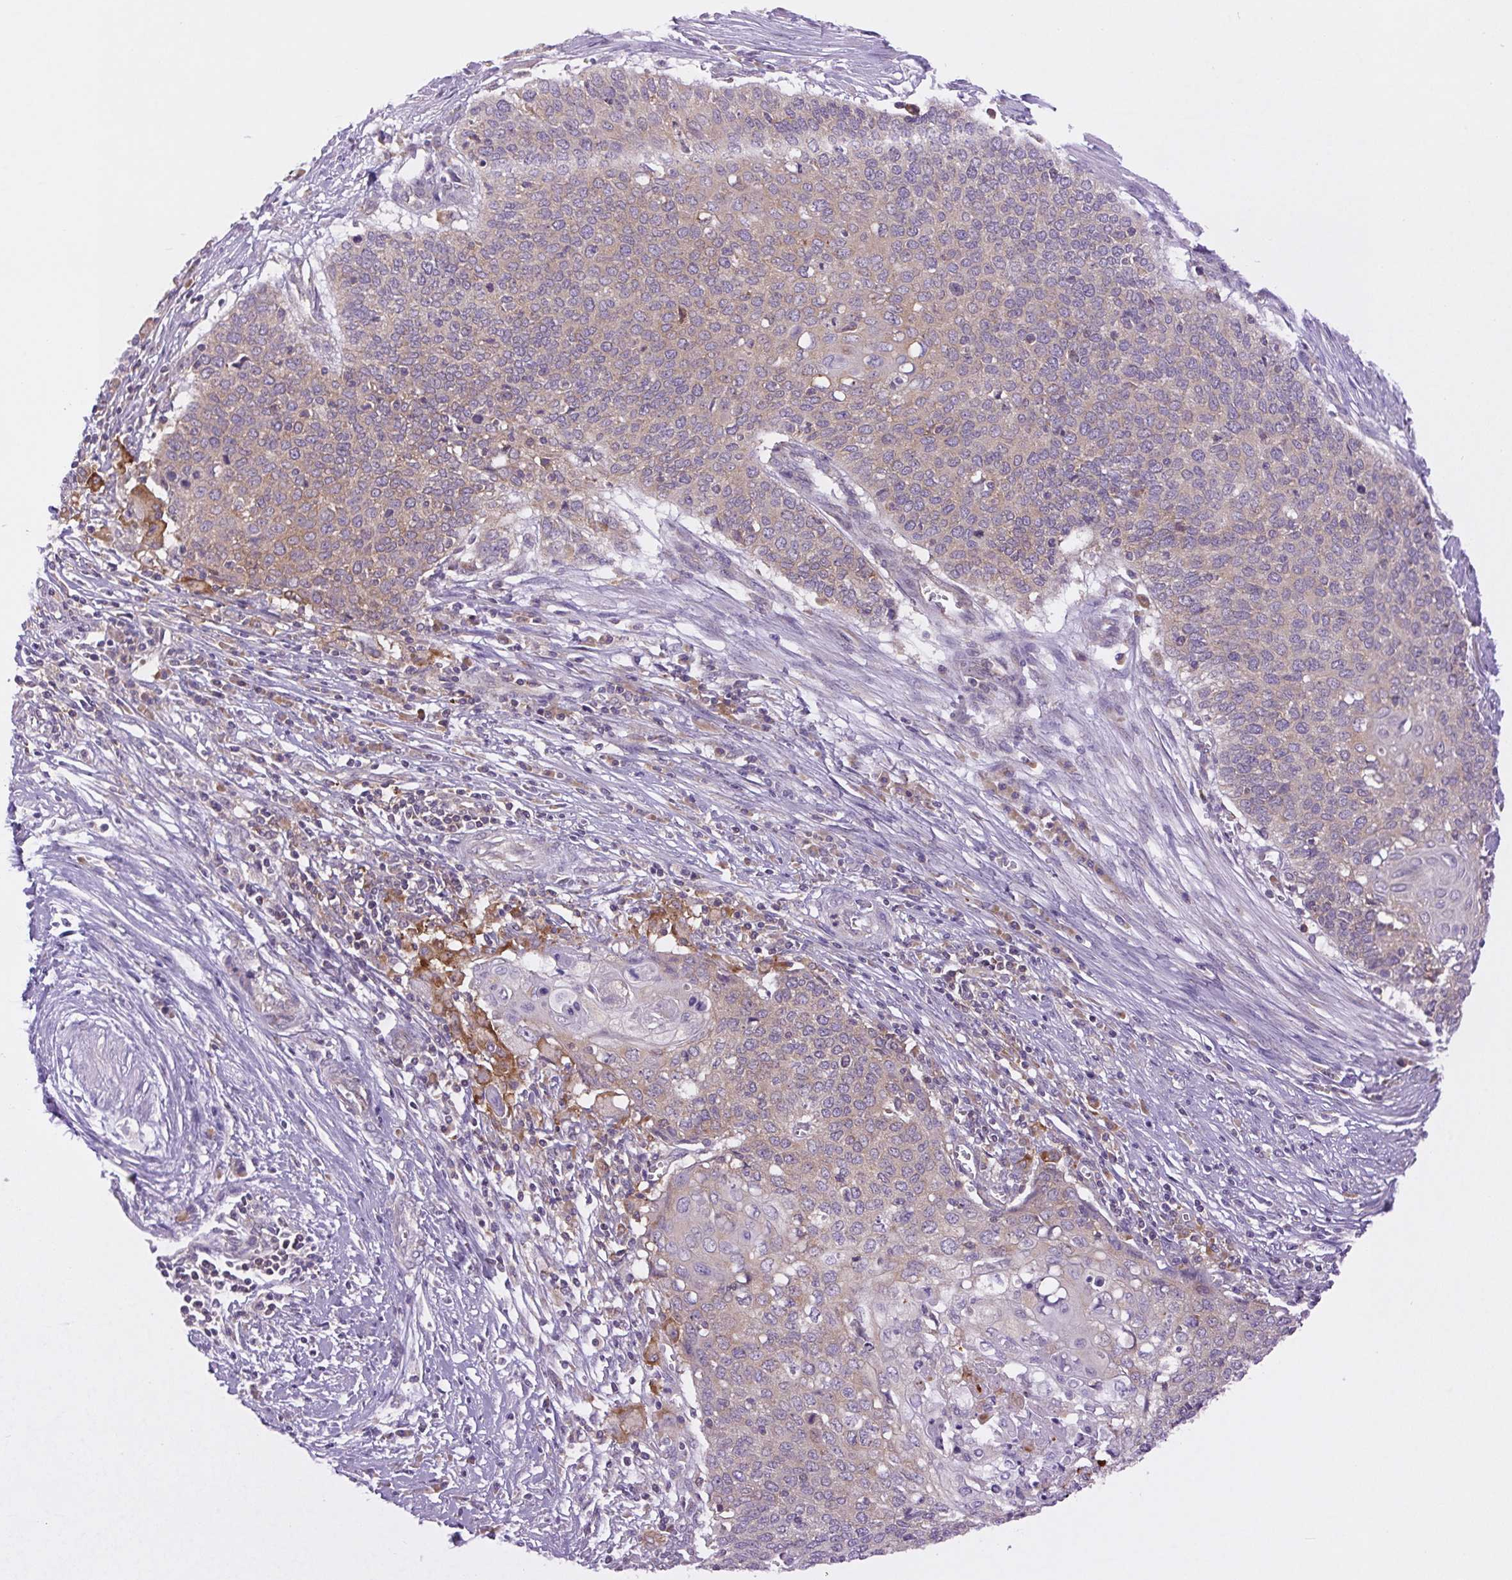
{"staining": {"intensity": "weak", "quantity": "25%-75%", "location": "cytoplasmic/membranous"}, "tissue": "cervical cancer", "cell_type": "Tumor cells", "image_type": "cancer", "snomed": [{"axis": "morphology", "description": "Squamous cell carcinoma, NOS"}, {"axis": "topography", "description": "Cervix"}], "caption": "IHC photomicrograph of neoplastic tissue: cervical cancer stained using immunohistochemistry shows low levels of weak protein expression localized specifically in the cytoplasmic/membranous of tumor cells, appearing as a cytoplasmic/membranous brown color.", "gene": "MINK1", "patient": {"sex": "female", "age": 39}}